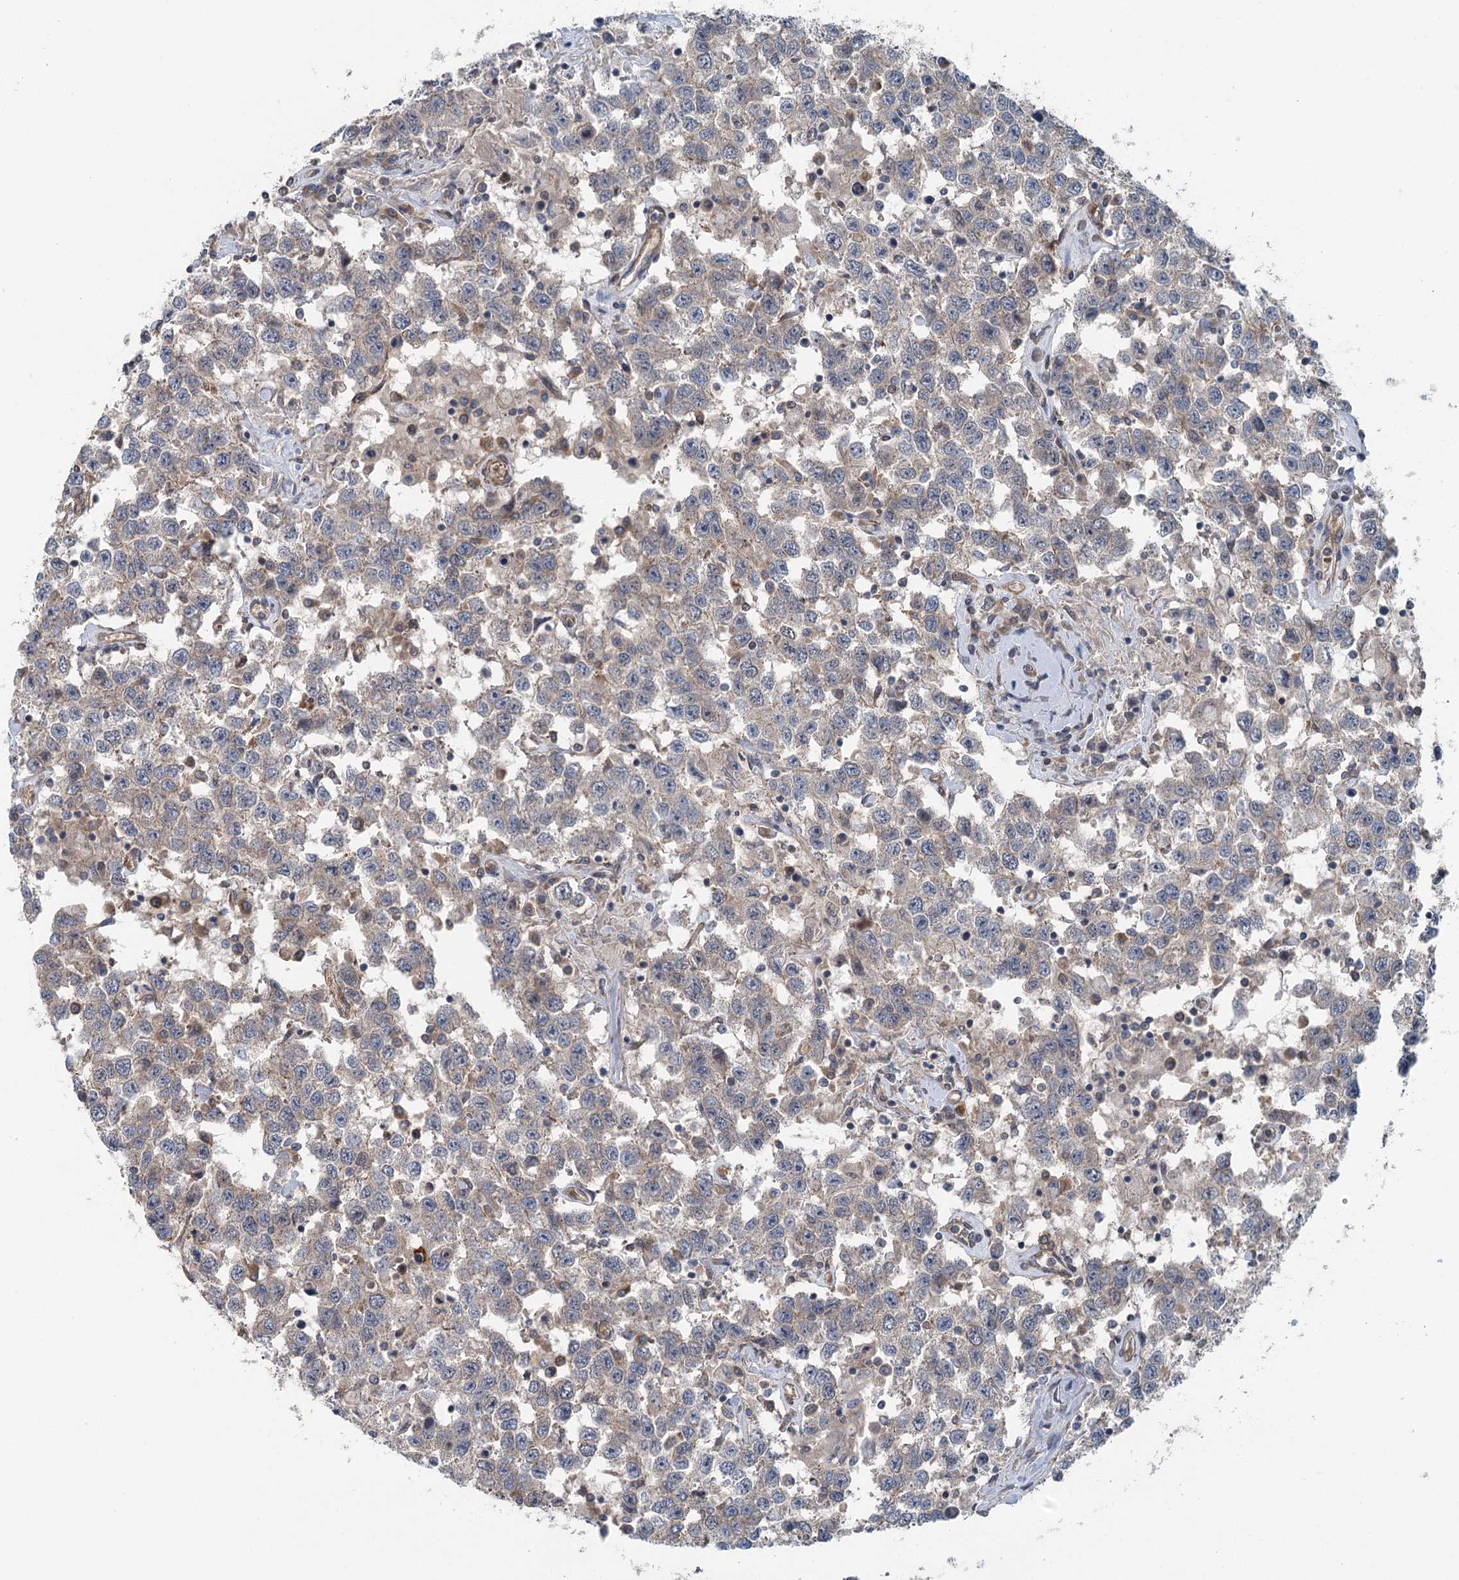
{"staining": {"intensity": "weak", "quantity": "25%-75%", "location": "cytoplasmic/membranous"}, "tissue": "testis cancer", "cell_type": "Tumor cells", "image_type": "cancer", "snomed": [{"axis": "morphology", "description": "Seminoma, NOS"}, {"axis": "topography", "description": "Testis"}], "caption": "Immunohistochemical staining of testis cancer displays low levels of weak cytoplasmic/membranous protein staining in about 25%-75% of tumor cells.", "gene": "IQSEC1", "patient": {"sex": "male", "age": 41}}